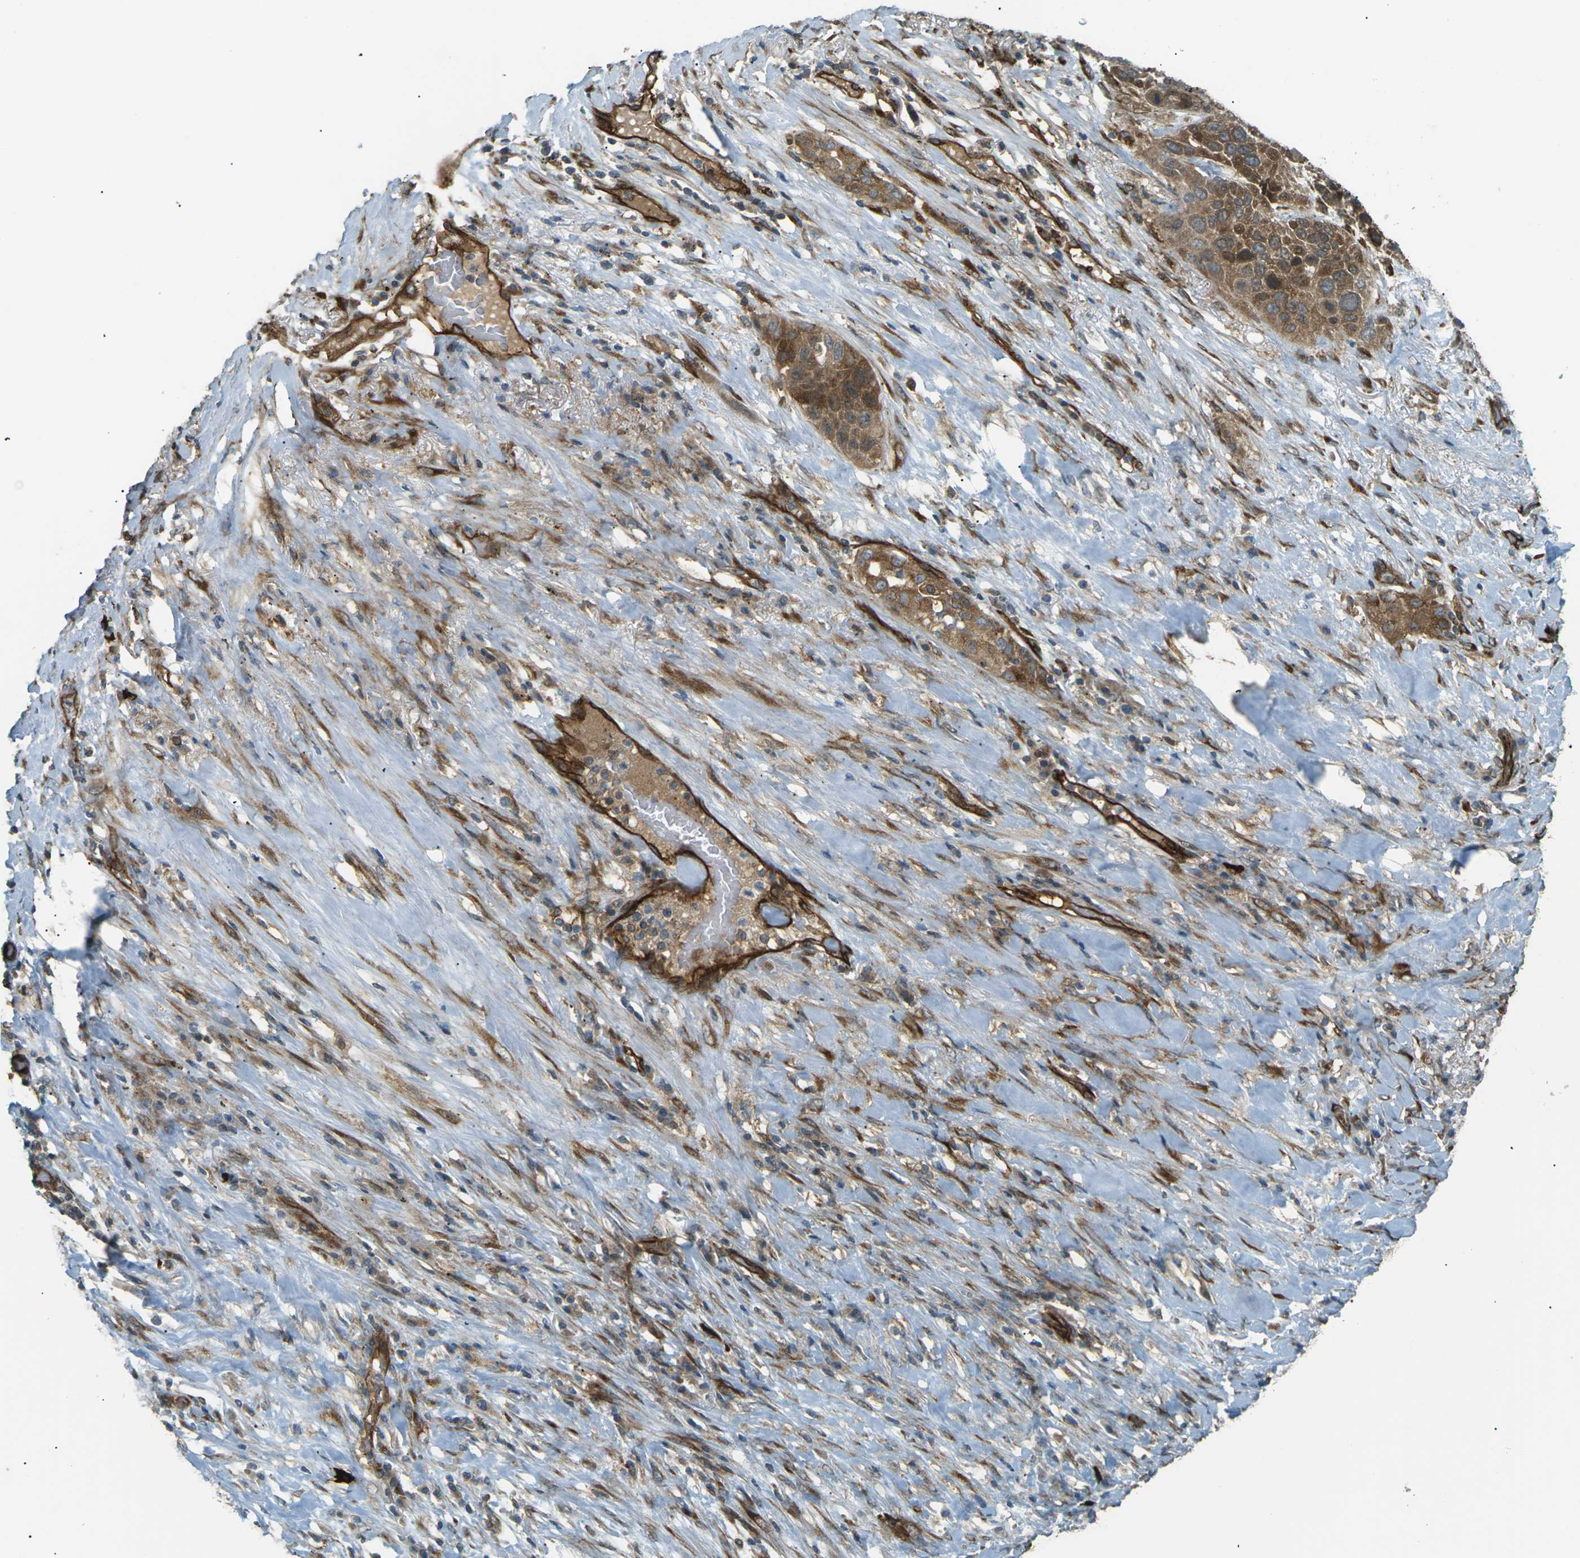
{"staining": {"intensity": "moderate", "quantity": ">75%", "location": "cytoplasmic/membranous"}, "tissue": "lung cancer", "cell_type": "Tumor cells", "image_type": "cancer", "snomed": [{"axis": "morphology", "description": "Squamous cell carcinoma, NOS"}, {"axis": "topography", "description": "Lung"}], "caption": "A medium amount of moderate cytoplasmic/membranous positivity is appreciated in approximately >75% of tumor cells in lung cancer (squamous cell carcinoma) tissue. Nuclei are stained in blue.", "gene": "S1PR1", "patient": {"sex": "male", "age": 57}}